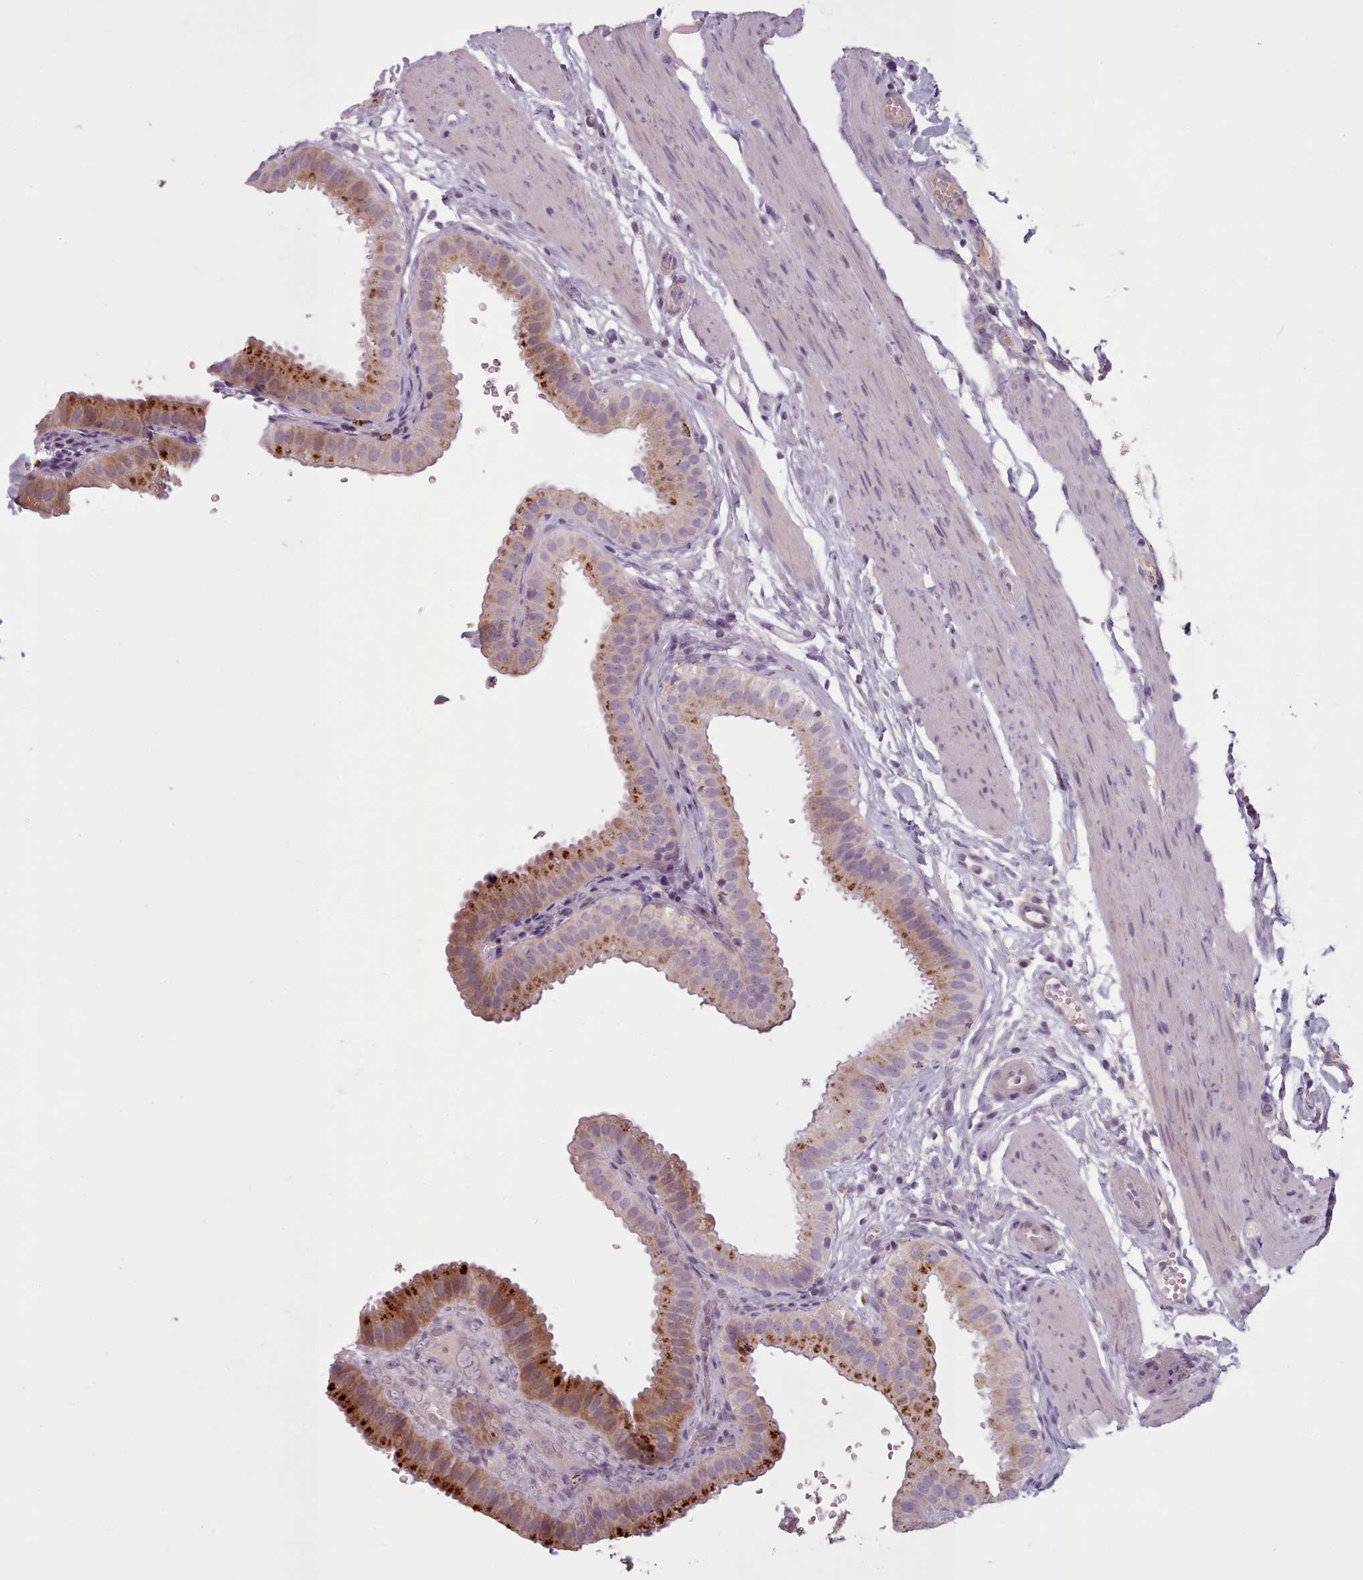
{"staining": {"intensity": "strong", "quantity": "25%-75%", "location": "cytoplasmic/membranous"}, "tissue": "gallbladder", "cell_type": "Glandular cells", "image_type": "normal", "snomed": [{"axis": "morphology", "description": "Normal tissue, NOS"}, {"axis": "topography", "description": "Gallbladder"}], "caption": "Benign gallbladder was stained to show a protein in brown. There is high levels of strong cytoplasmic/membranous expression in approximately 25%-75% of glandular cells. Immunohistochemistry (ihc) stains the protein in brown and the nuclei are stained blue.", "gene": "LAPTM5", "patient": {"sex": "female", "age": 61}}